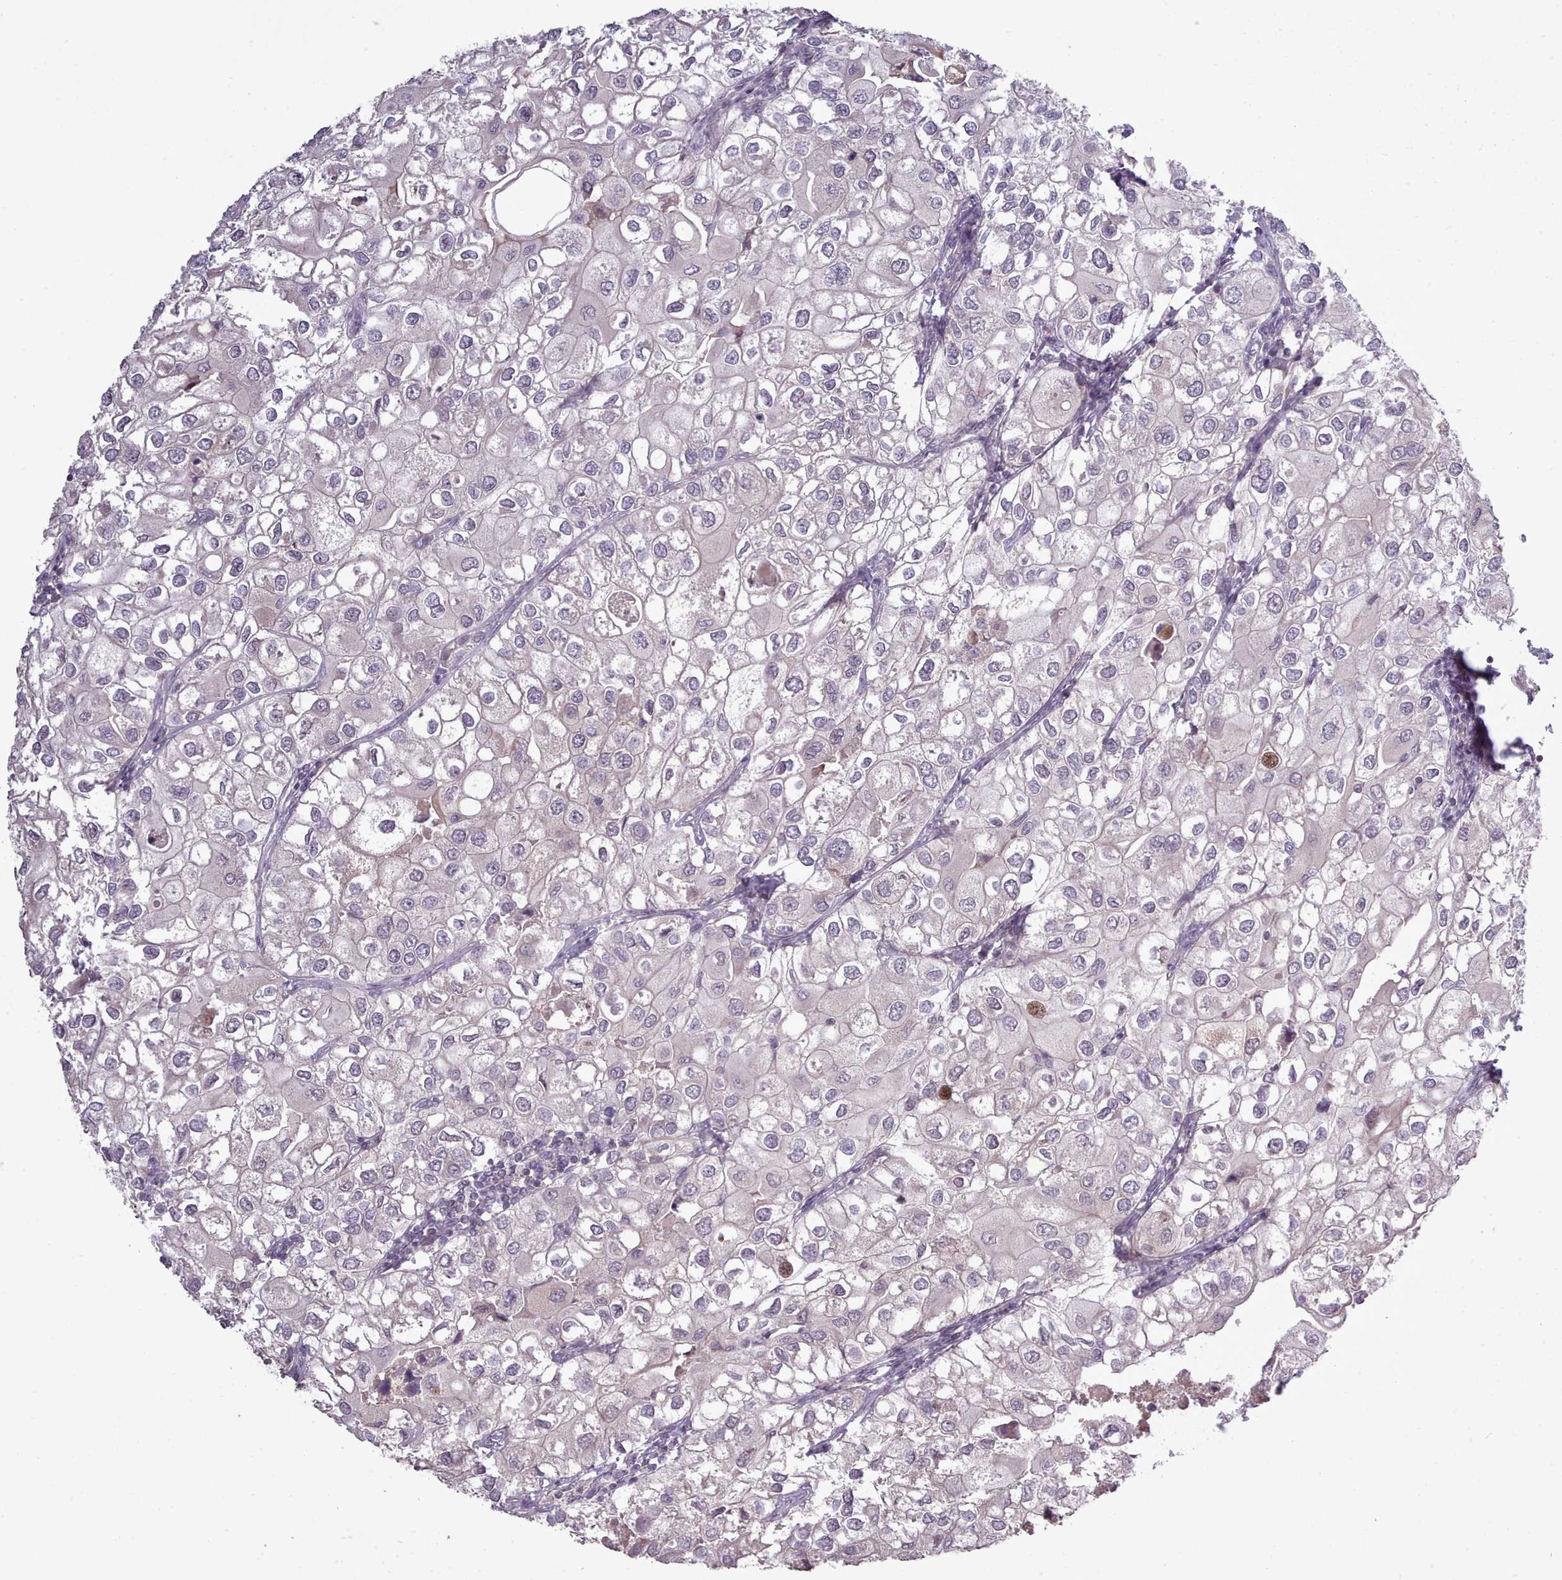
{"staining": {"intensity": "negative", "quantity": "none", "location": "none"}, "tissue": "urothelial cancer", "cell_type": "Tumor cells", "image_type": "cancer", "snomed": [{"axis": "morphology", "description": "Urothelial carcinoma, High grade"}, {"axis": "topography", "description": "Urinary bladder"}], "caption": "Immunohistochemistry micrograph of neoplastic tissue: urothelial carcinoma (high-grade) stained with DAB (3,3'-diaminobenzidine) shows no significant protein staining in tumor cells.", "gene": "LEFTY2", "patient": {"sex": "male", "age": 64}}